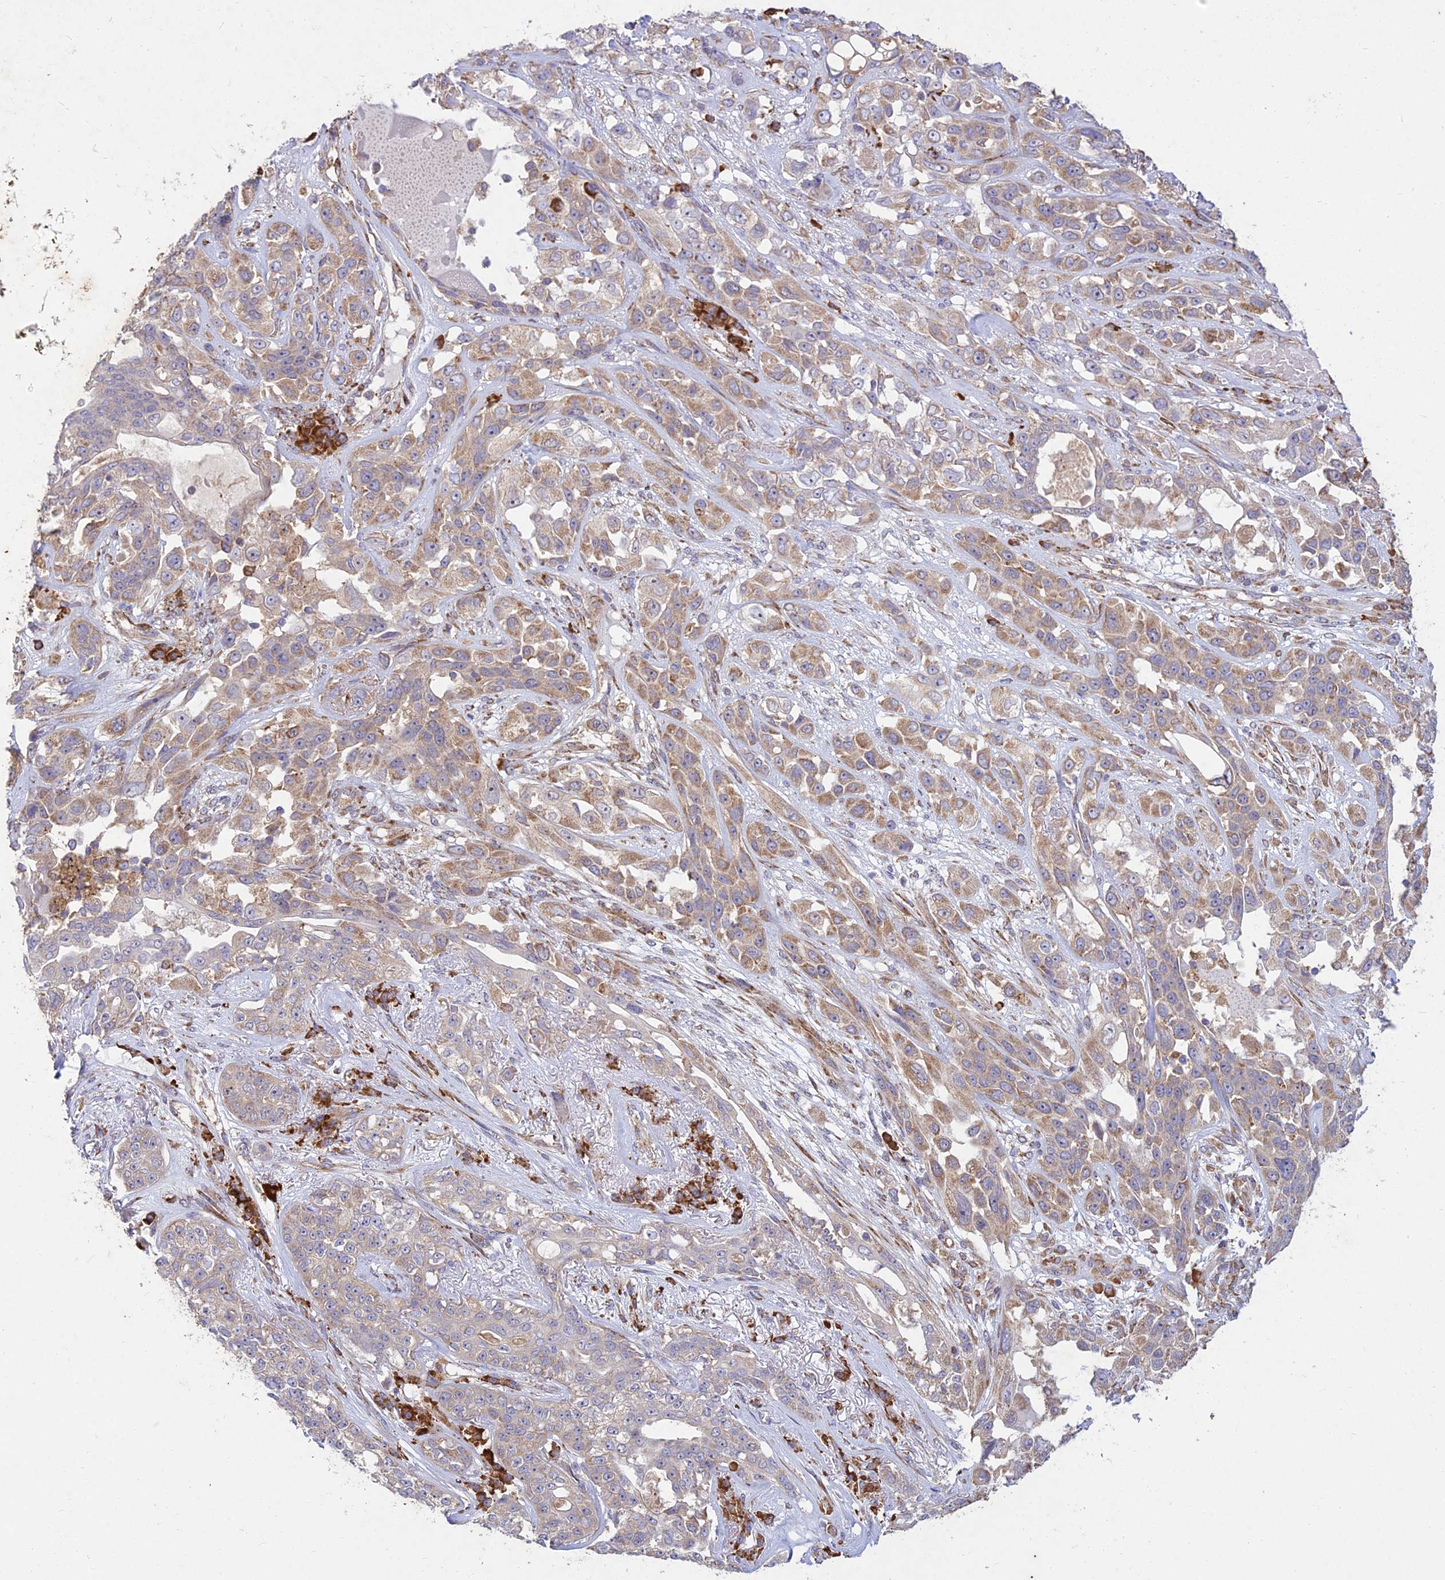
{"staining": {"intensity": "moderate", "quantity": "25%-75%", "location": "cytoplasmic/membranous"}, "tissue": "lung cancer", "cell_type": "Tumor cells", "image_type": "cancer", "snomed": [{"axis": "morphology", "description": "Squamous cell carcinoma, NOS"}, {"axis": "topography", "description": "Lung"}], "caption": "This image exhibits immunohistochemistry staining of human squamous cell carcinoma (lung), with medium moderate cytoplasmic/membranous positivity in approximately 25%-75% of tumor cells.", "gene": "NXNL2", "patient": {"sex": "female", "age": 70}}